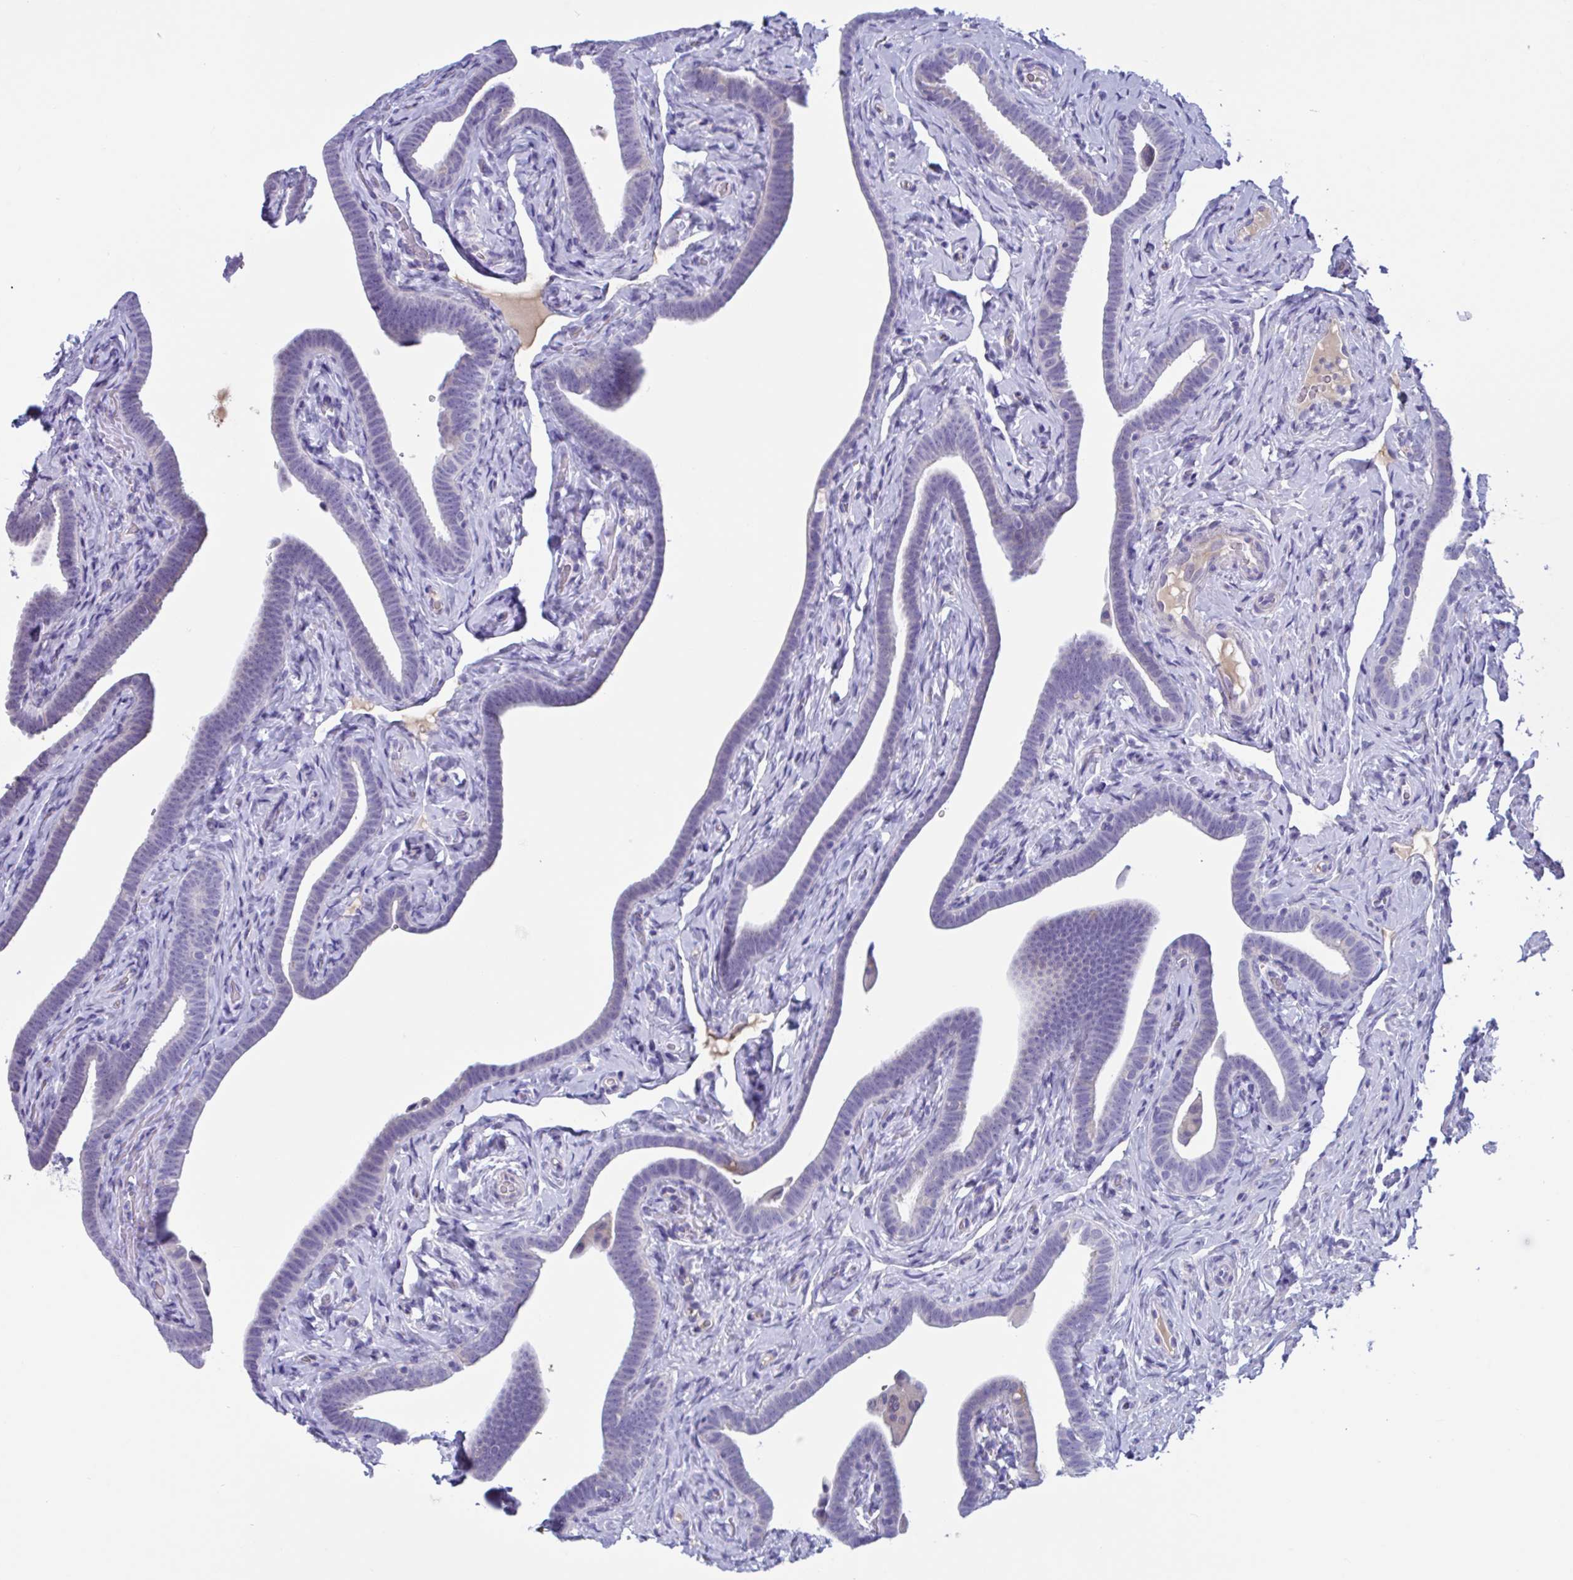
{"staining": {"intensity": "negative", "quantity": "none", "location": "none"}, "tissue": "fallopian tube", "cell_type": "Glandular cells", "image_type": "normal", "snomed": [{"axis": "morphology", "description": "Normal tissue, NOS"}, {"axis": "topography", "description": "Fallopian tube"}], "caption": "This is an IHC micrograph of unremarkable fallopian tube. There is no staining in glandular cells.", "gene": "MS4A14", "patient": {"sex": "female", "age": 69}}